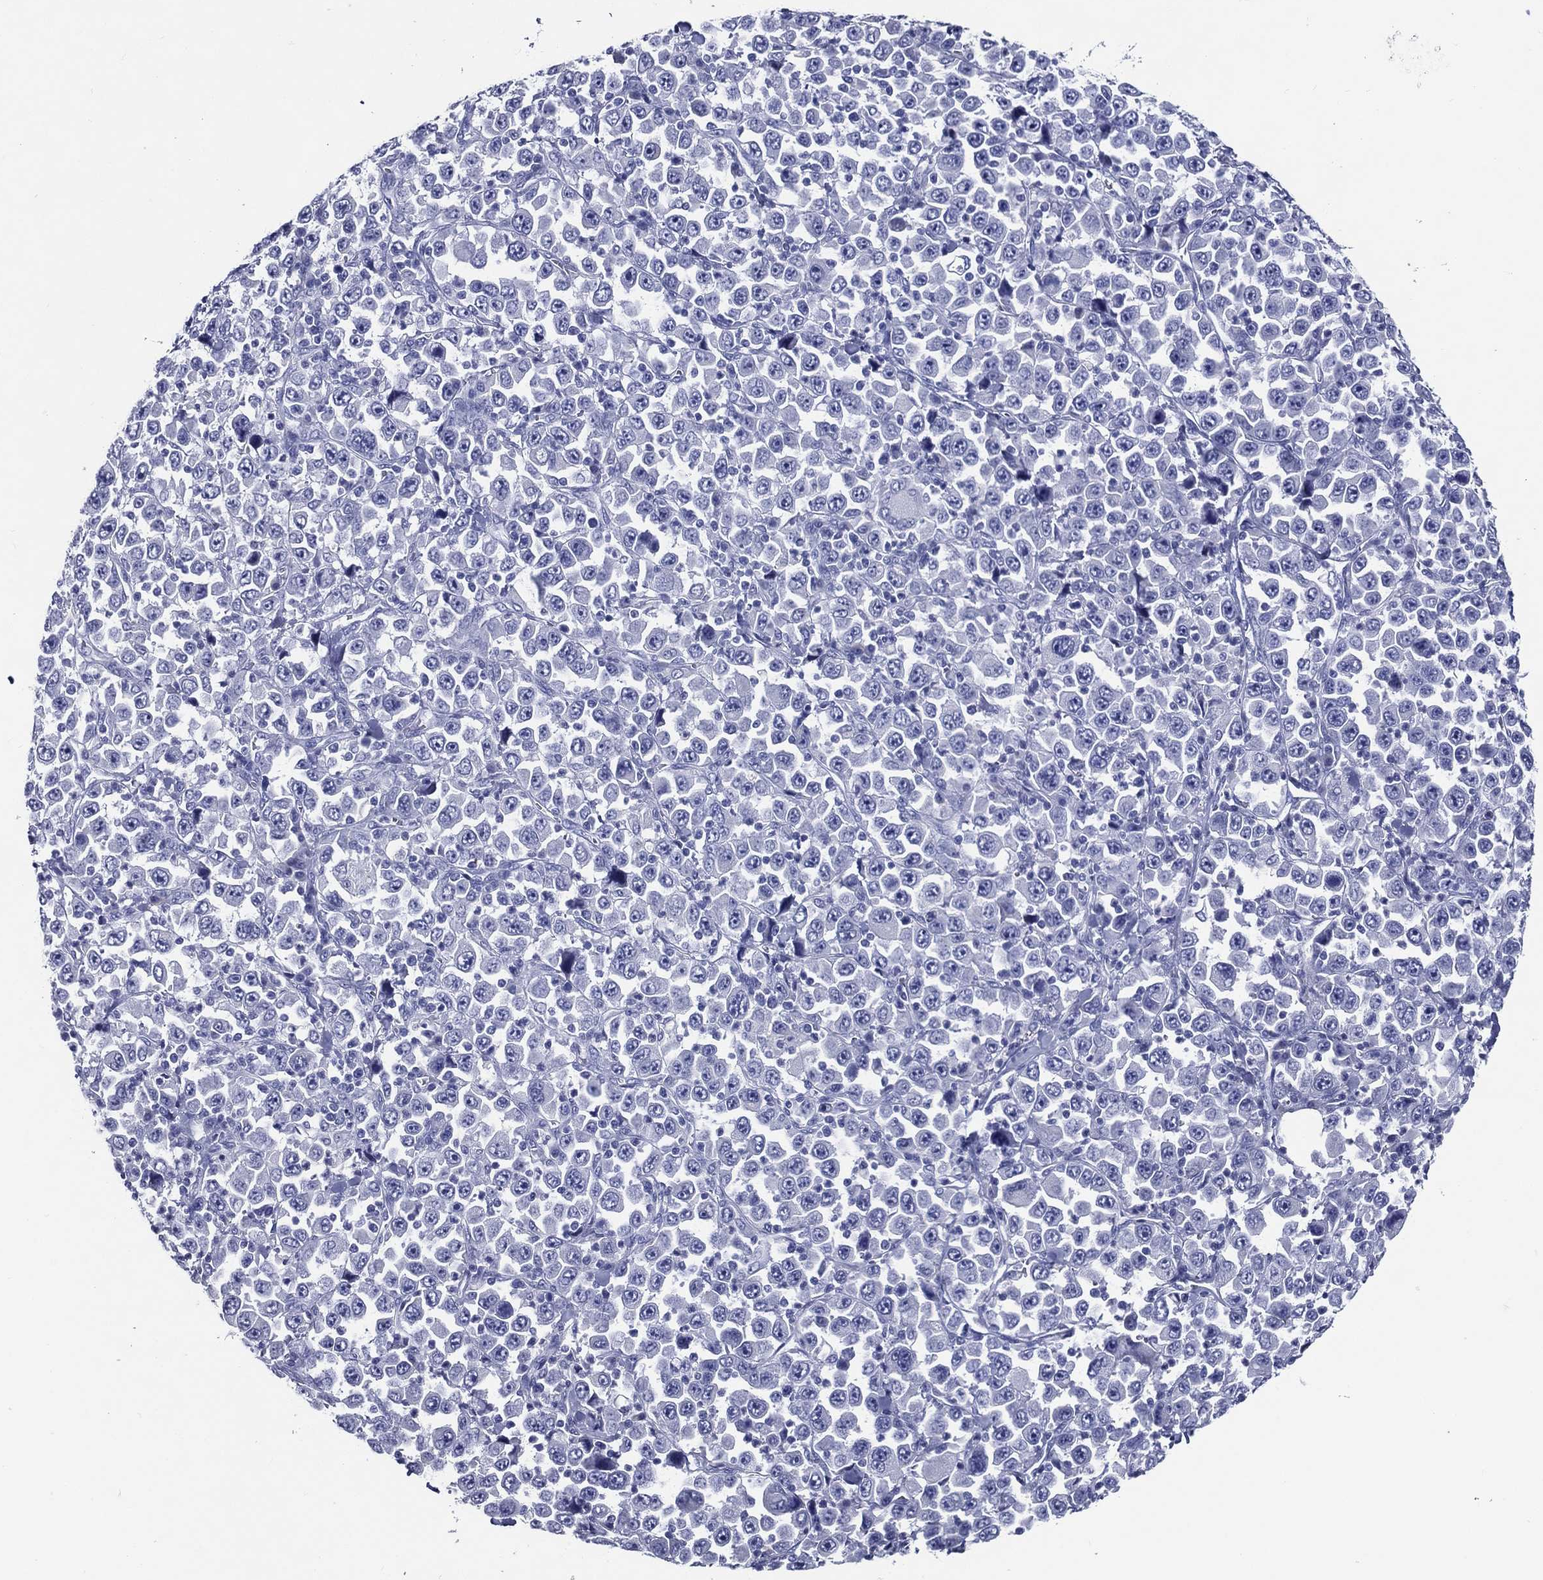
{"staining": {"intensity": "negative", "quantity": "none", "location": "none"}, "tissue": "stomach cancer", "cell_type": "Tumor cells", "image_type": "cancer", "snomed": [{"axis": "morphology", "description": "Normal tissue, NOS"}, {"axis": "morphology", "description": "Adenocarcinoma, NOS"}, {"axis": "topography", "description": "Stomach, upper"}, {"axis": "topography", "description": "Stomach"}], "caption": "Histopathology image shows no protein expression in tumor cells of stomach adenocarcinoma tissue.", "gene": "ACE2", "patient": {"sex": "male", "age": 59}}